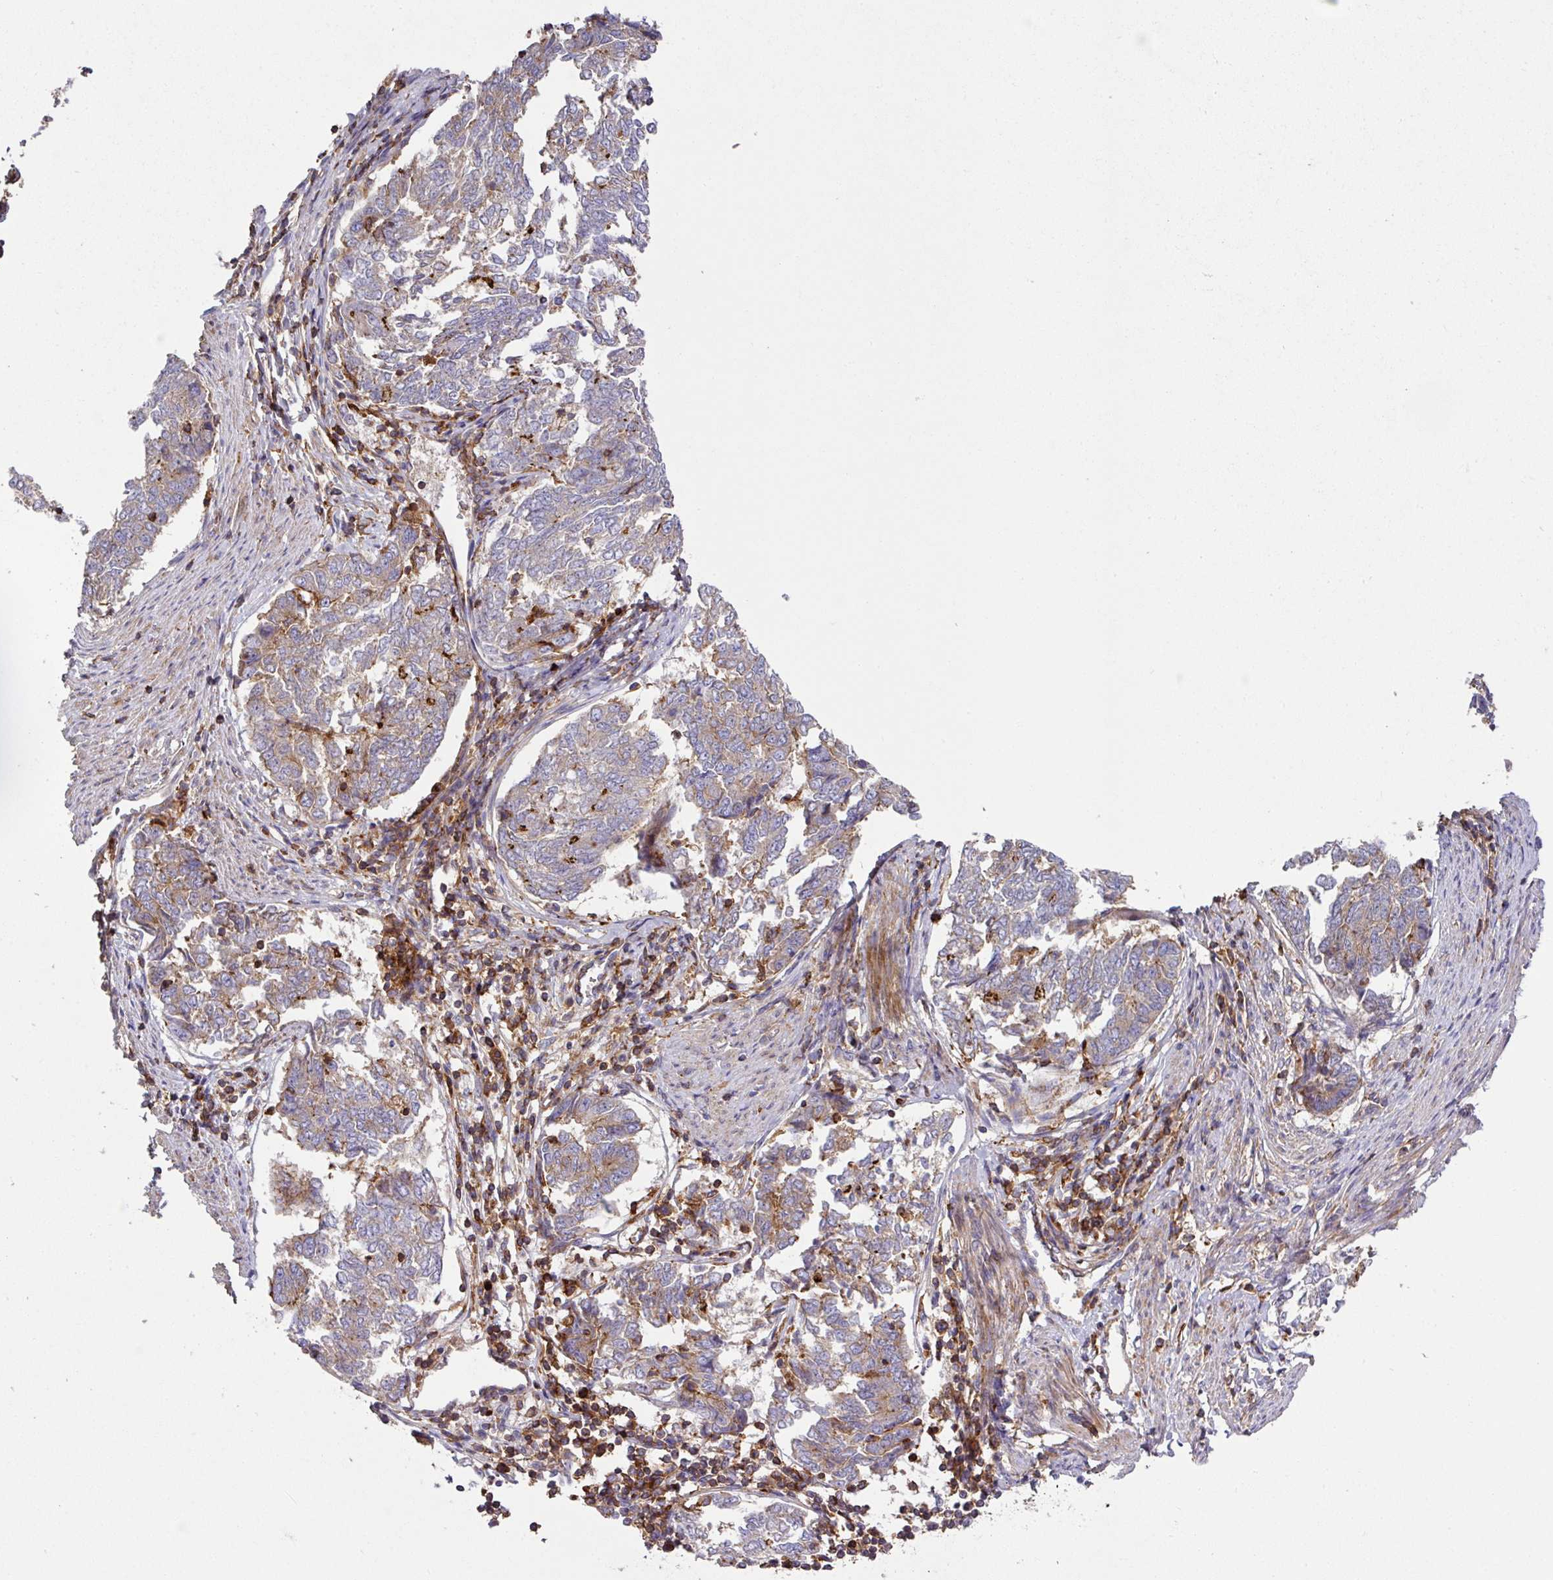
{"staining": {"intensity": "strong", "quantity": "<25%", "location": "cytoplasmic/membranous"}, "tissue": "endometrial cancer", "cell_type": "Tumor cells", "image_type": "cancer", "snomed": [{"axis": "morphology", "description": "Adenocarcinoma, NOS"}, {"axis": "topography", "description": "Endometrium"}], "caption": "DAB immunohistochemical staining of human endometrial cancer (adenocarcinoma) displays strong cytoplasmic/membranous protein expression in approximately <25% of tumor cells.", "gene": "RIC1", "patient": {"sex": "female", "age": 80}}